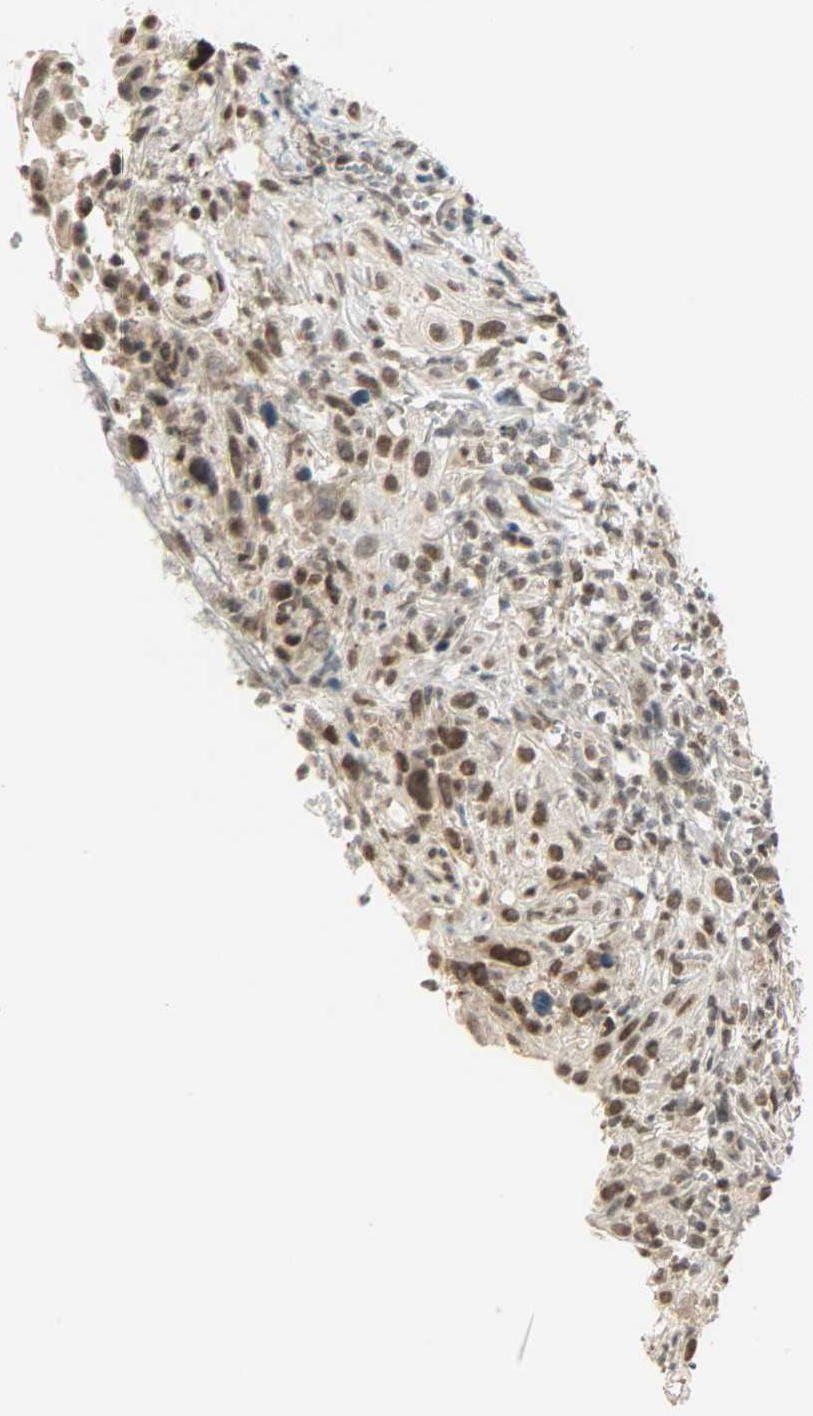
{"staining": {"intensity": "moderate", "quantity": "25%-75%", "location": "nuclear"}, "tissue": "thyroid cancer", "cell_type": "Tumor cells", "image_type": "cancer", "snomed": [{"axis": "morphology", "description": "Carcinoma, NOS"}, {"axis": "topography", "description": "Thyroid gland"}], "caption": "Human thyroid cancer stained for a protein (brown) reveals moderate nuclear positive staining in approximately 25%-75% of tumor cells.", "gene": "SMARCA5", "patient": {"sex": "female", "age": 77}}